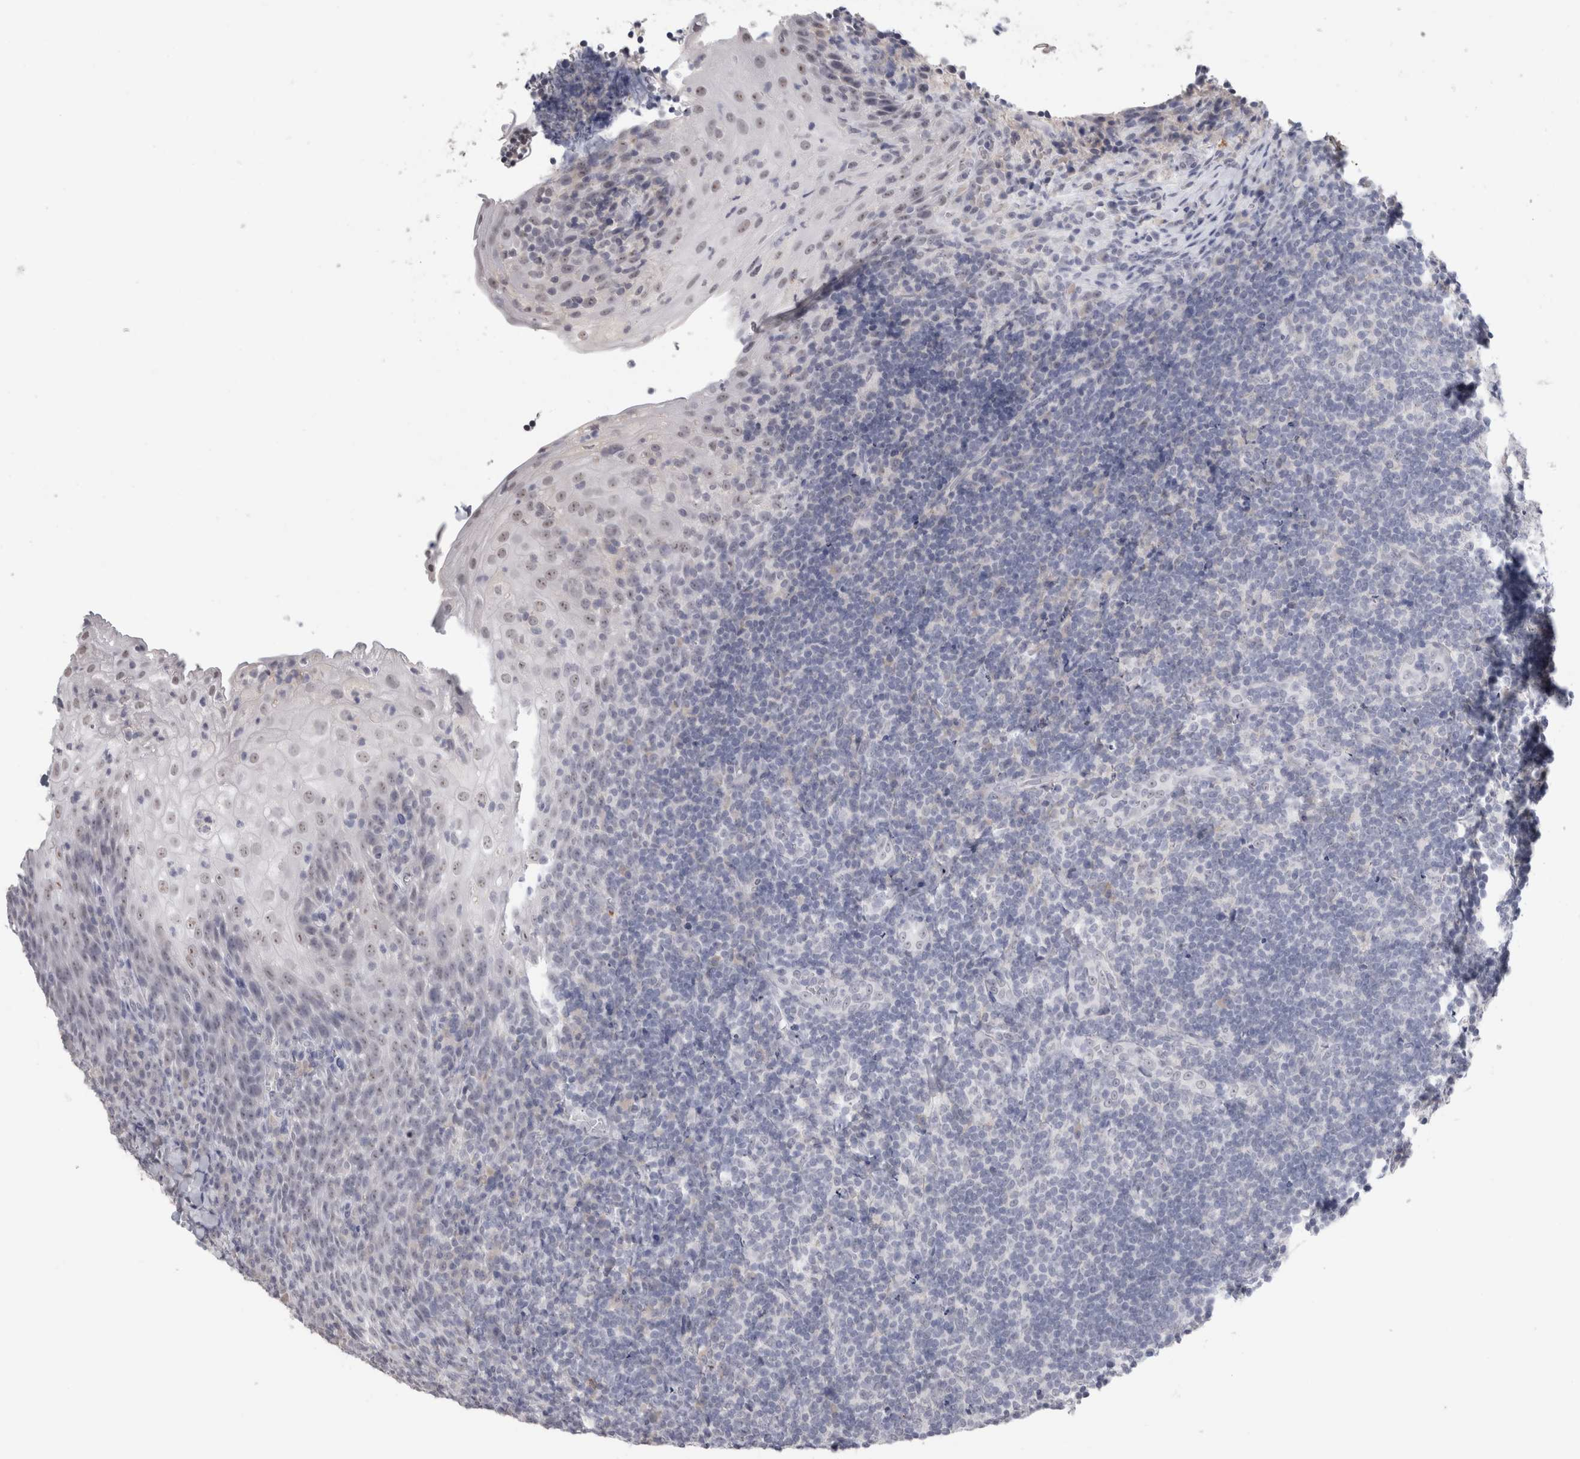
{"staining": {"intensity": "negative", "quantity": "none", "location": "none"}, "tissue": "tonsil", "cell_type": "Germinal center cells", "image_type": "normal", "snomed": [{"axis": "morphology", "description": "Normal tissue, NOS"}, {"axis": "topography", "description": "Tonsil"}], "caption": "Immunohistochemistry (IHC) photomicrograph of benign tonsil: tonsil stained with DAB reveals no significant protein expression in germinal center cells.", "gene": "CADM3", "patient": {"sex": "male", "age": 37}}